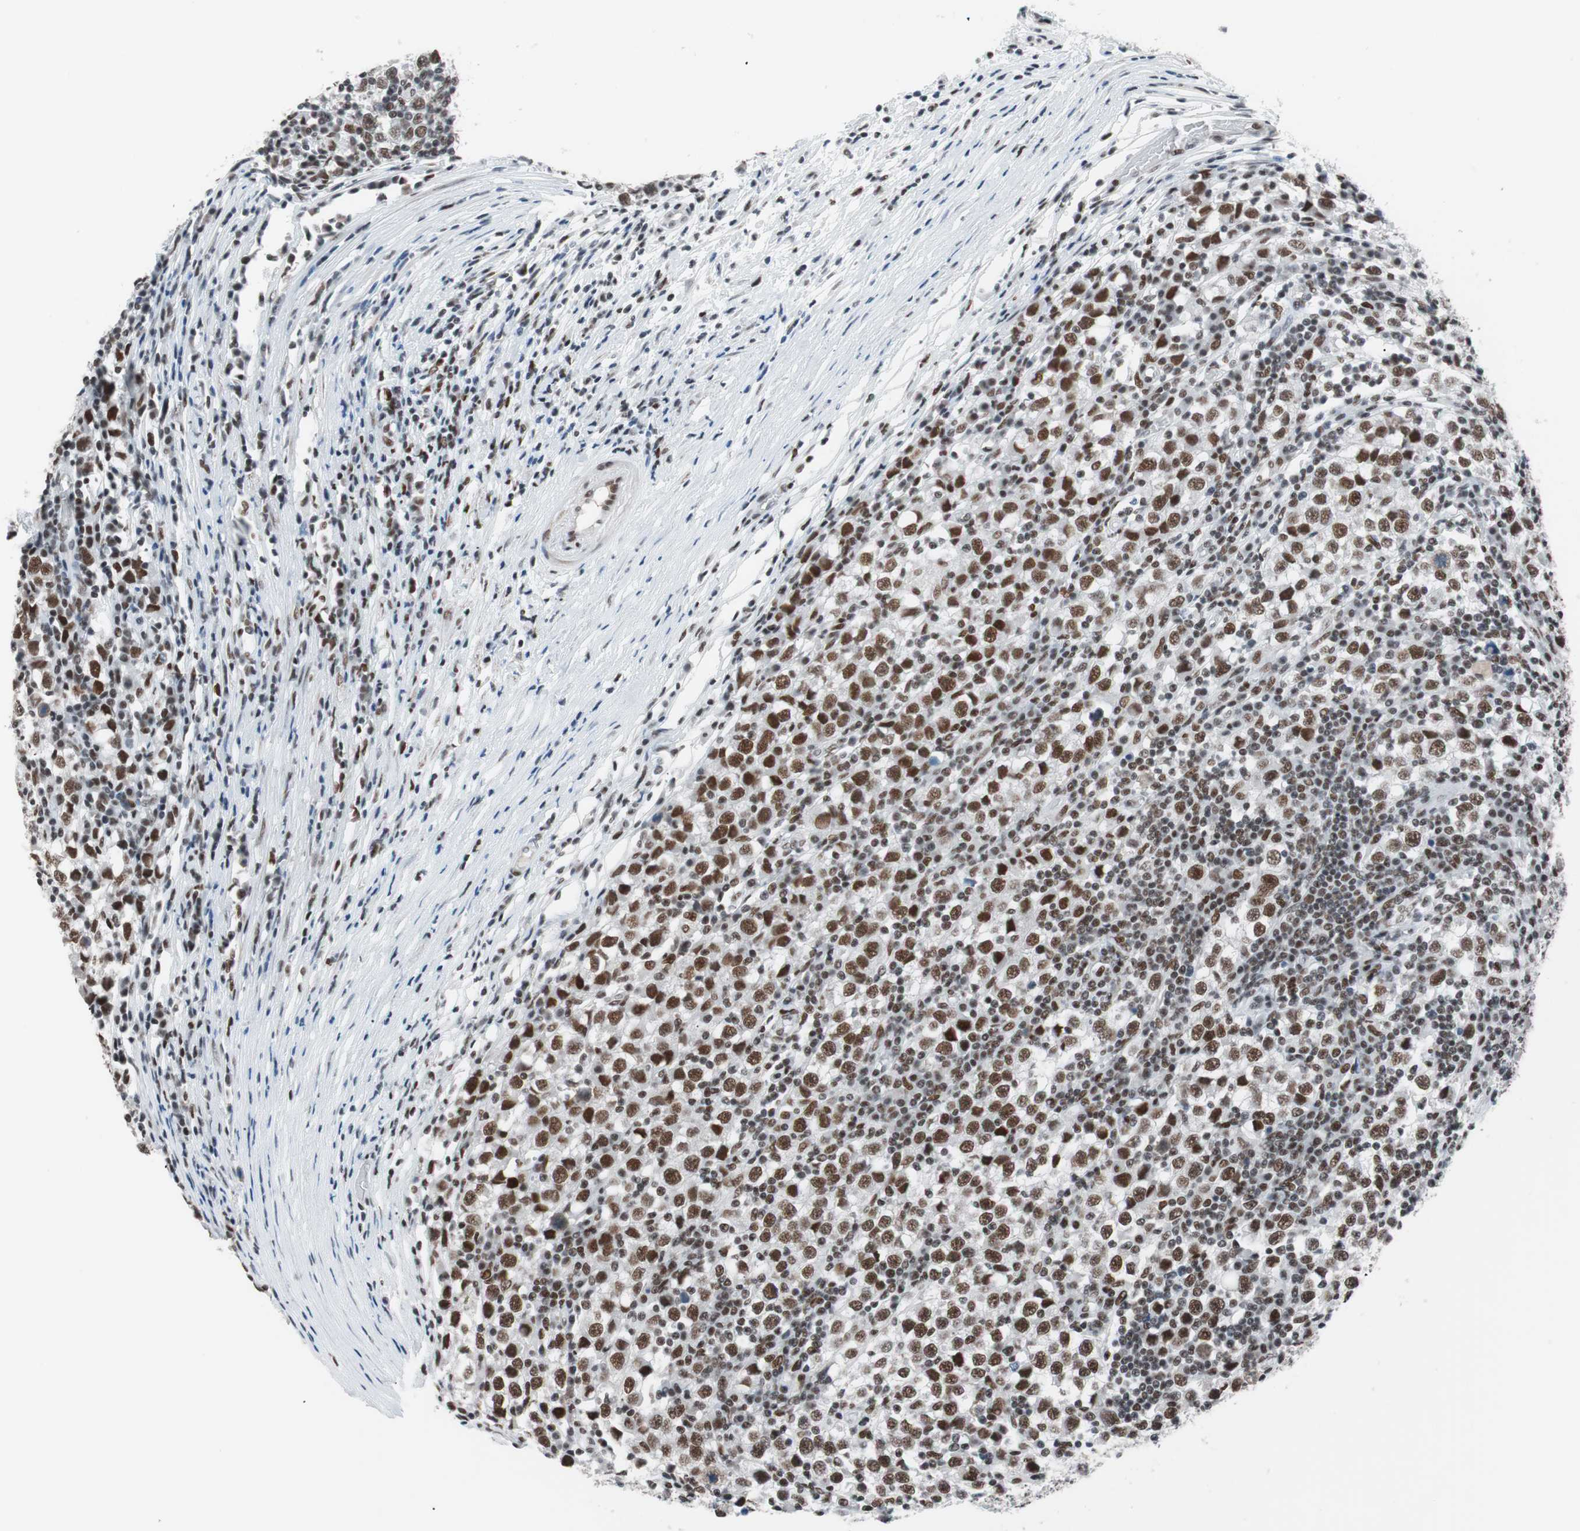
{"staining": {"intensity": "strong", "quantity": ">75%", "location": "nuclear"}, "tissue": "testis cancer", "cell_type": "Tumor cells", "image_type": "cancer", "snomed": [{"axis": "morphology", "description": "Seminoma, NOS"}, {"axis": "topography", "description": "Testis"}], "caption": "Testis cancer was stained to show a protein in brown. There is high levels of strong nuclear positivity in approximately >75% of tumor cells.", "gene": "ARID1A", "patient": {"sex": "male", "age": 65}}